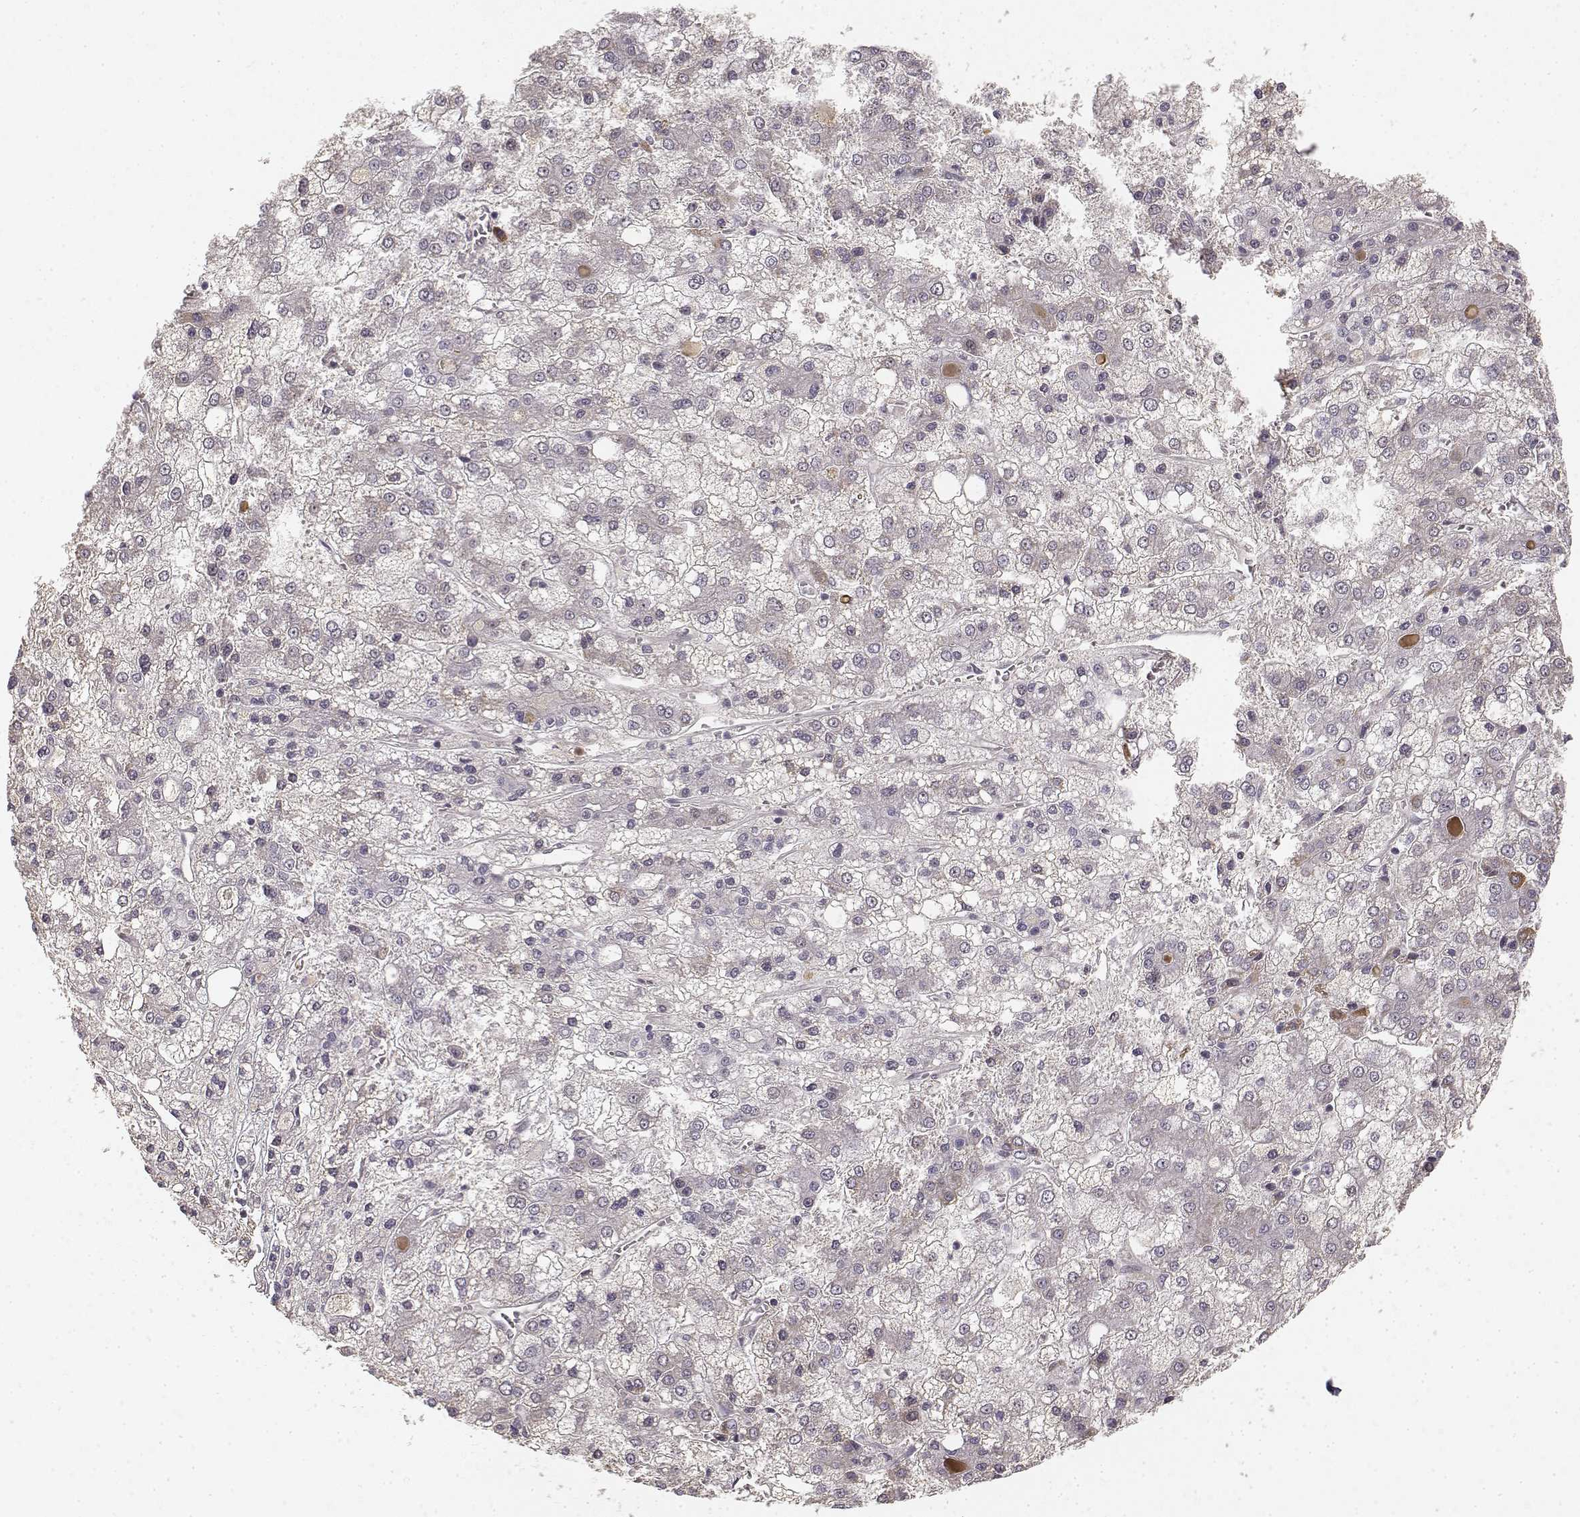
{"staining": {"intensity": "negative", "quantity": "none", "location": "none"}, "tissue": "liver cancer", "cell_type": "Tumor cells", "image_type": "cancer", "snomed": [{"axis": "morphology", "description": "Carcinoma, Hepatocellular, NOS"}, {"axis": "topography", "description": "Liver"}], "caption": "Liver cancer (hepatocellular carcinoma) was stained to show a protein in brown. There is no significant expression in tumor cells.", "gene": "MED12L", "patient": {"sex": "male", "age": 73}}